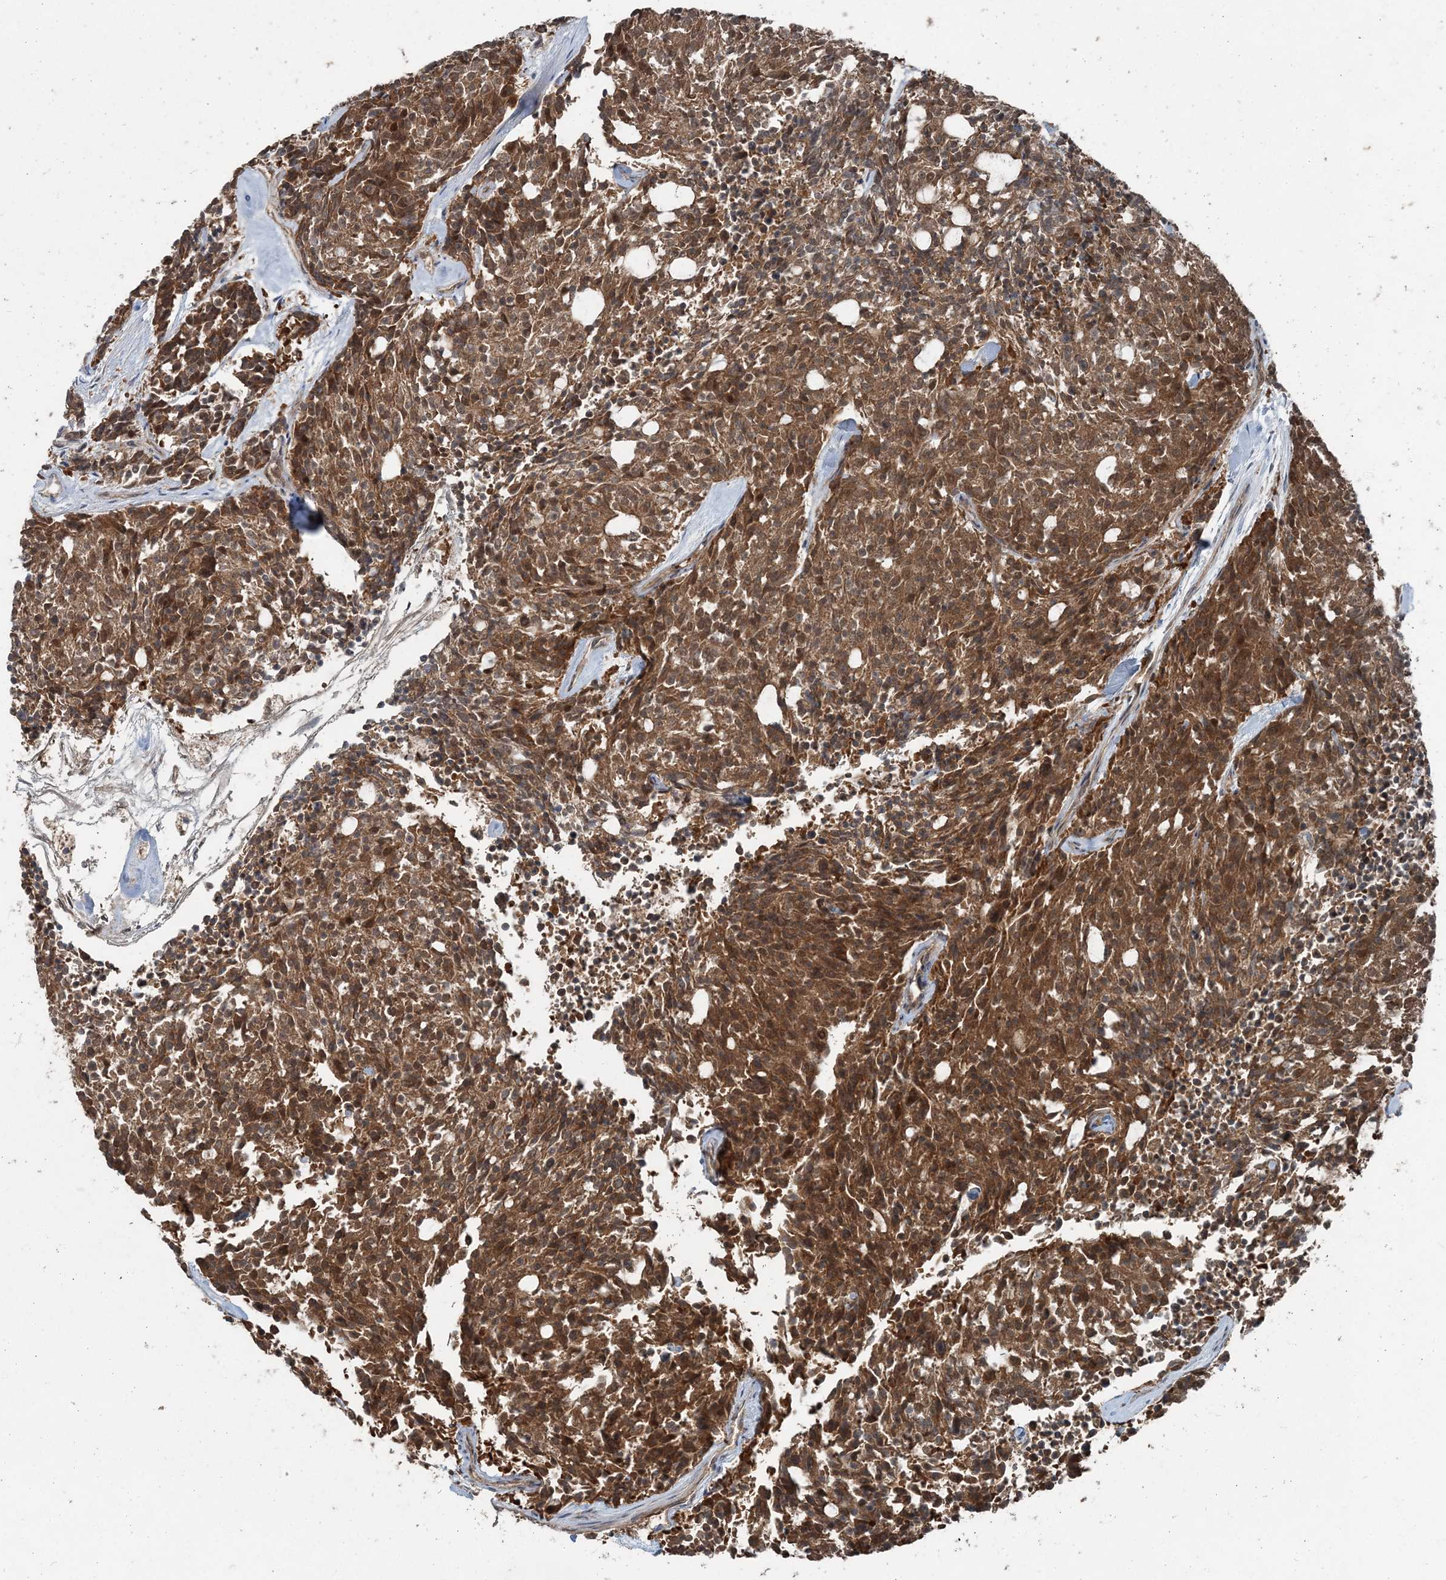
{"staining": {"intensity": "moderate", "quantity": ">75%", "location": "cytoplasmic/membranous,nuclear"}, "tissue": "carcinoid", "cell_type": "Tumor cells", "image_type": "cancer", "snomed": [{"axis": "morphology", "description": "Carcinoid, malignant, NOS"}, {"axis": "topography", "description": "Pancreas"}], "caption": "Moderate cytoplasmic/membranous and nuclear staining is present in about >75% of tumor cells in carcinoid (malignant).", "gene": "FBXL17", "patient": {"sex": "female", "age": 54}}